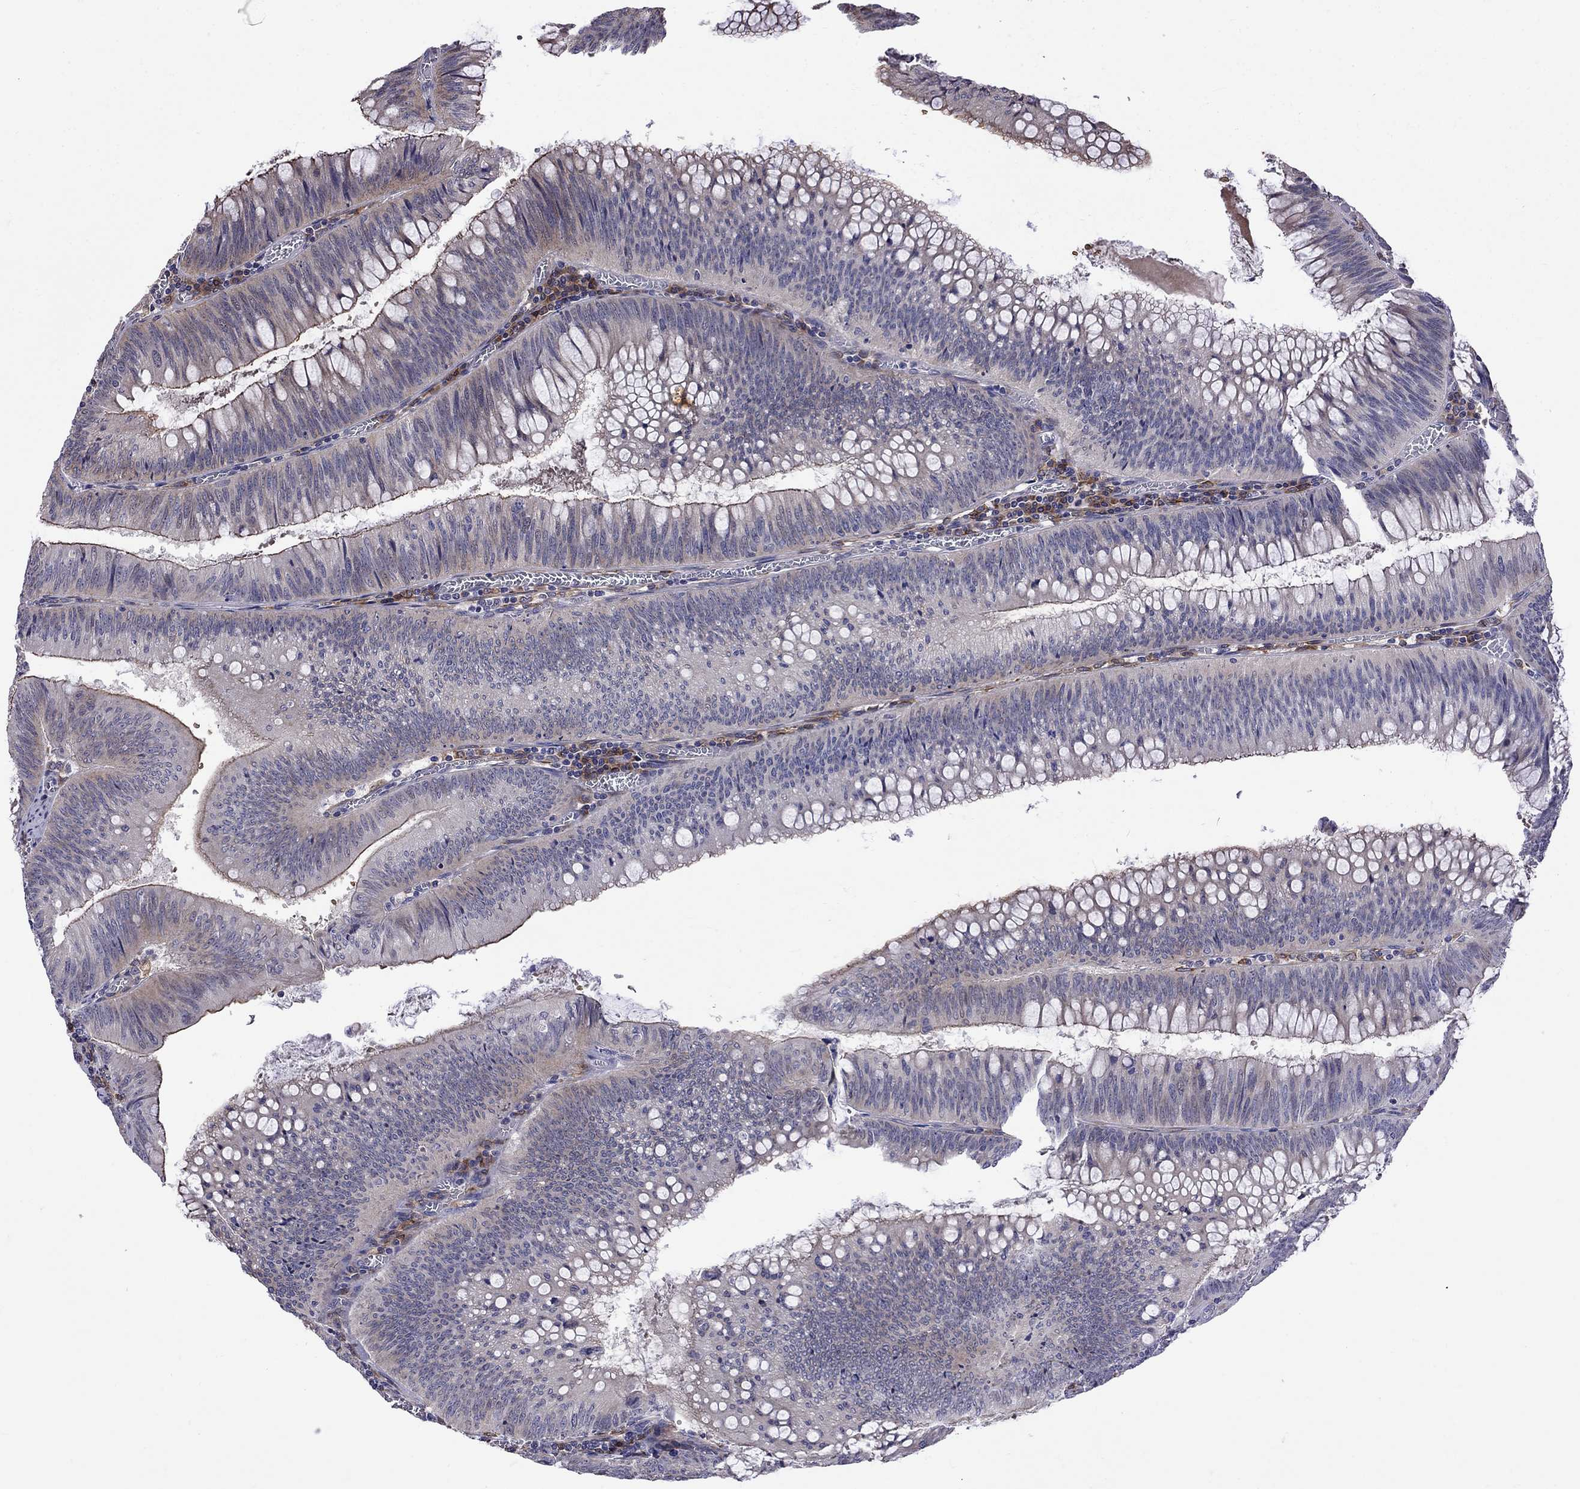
{"staining": {"intensity": "moderate", "quantity": "<25%", "location": "cytoplasmic/membranous"}, "tissue": "colorectal cancer", "cell_type": "Tumor cells", "image_type": "cancer", "snomed": [{"axis": "morphology", "description": "Adenocarcinoma, NOS"}, {"axis": "topography", "description": "Rectum"}], "caption": "Adenocarcinoma (colorectal) was stained to show a protein in brown. There is low levels of moderate cytoplasmic/membranous expression in about <25% of tumor cells. The staining is performed using DAB brown chromogen to label protein expression. The nuclei are counter-stained blue using hematoxylin.", "gene": "ADAM28", "patient": {"sex": "female", "age": 72}}